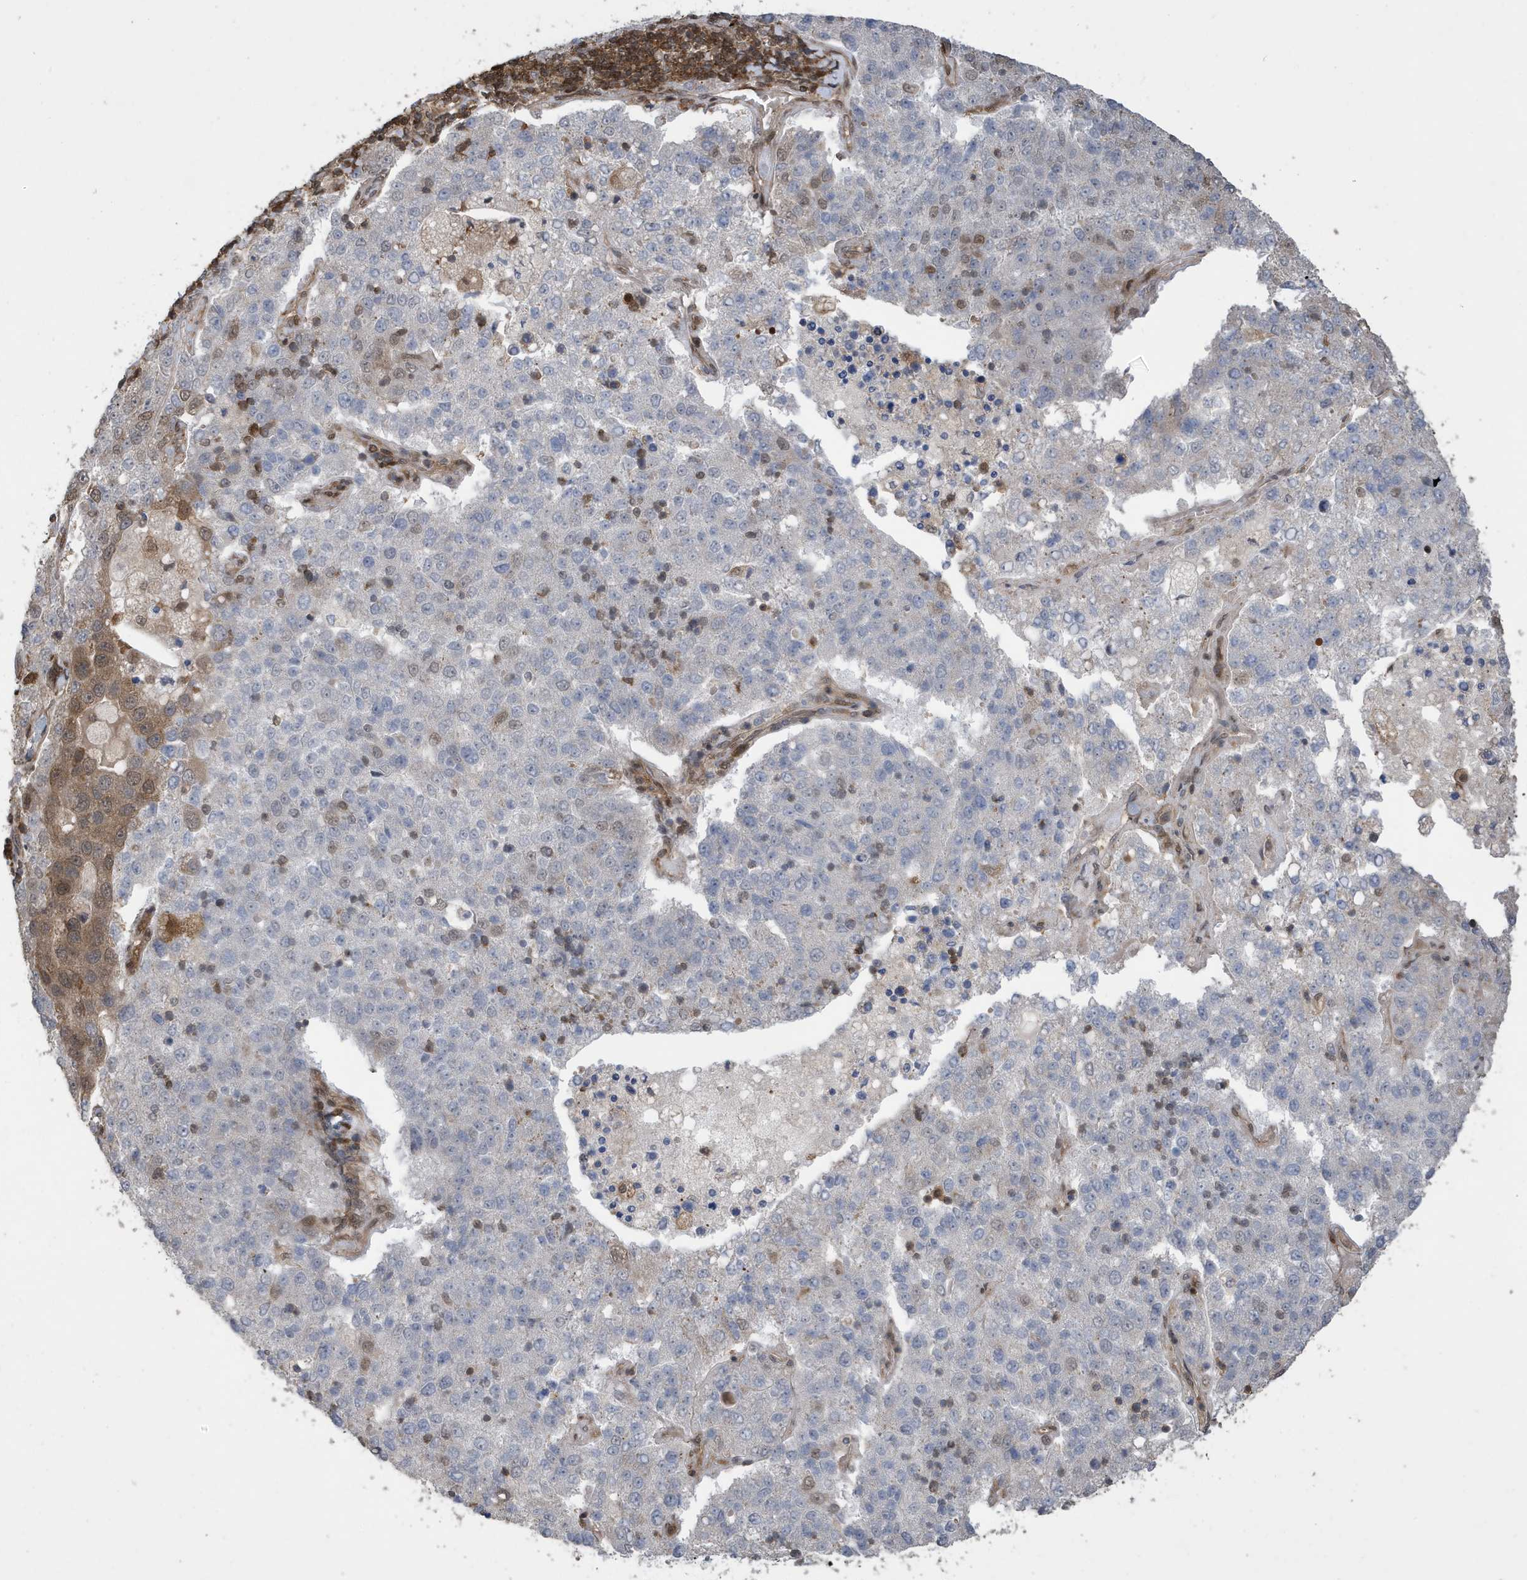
{"staining": {"intensity": "moderate", "quantity": "<25%", "location": "cytoplasmic/membranous,nuclear"}, "tissue": "pancreatic cancer", "cell_type": "Tumor cells", "image_type": "cancer", "snomed": [{"axis": "morphology", "description": "Adenocarcinoma, NOS"}, {"axis": "topography", "description": "Pancreas"}], "caption": "Brown immunohistochemical staining in pancreatic cancer (adenocarcinoma) exhibits moderate cytoplasmic/membranous and nuclear positivity in approximately <25% of tumor cells.", "gene": "UBQLN1", "patient": {"sex": "female", "age": 61}}